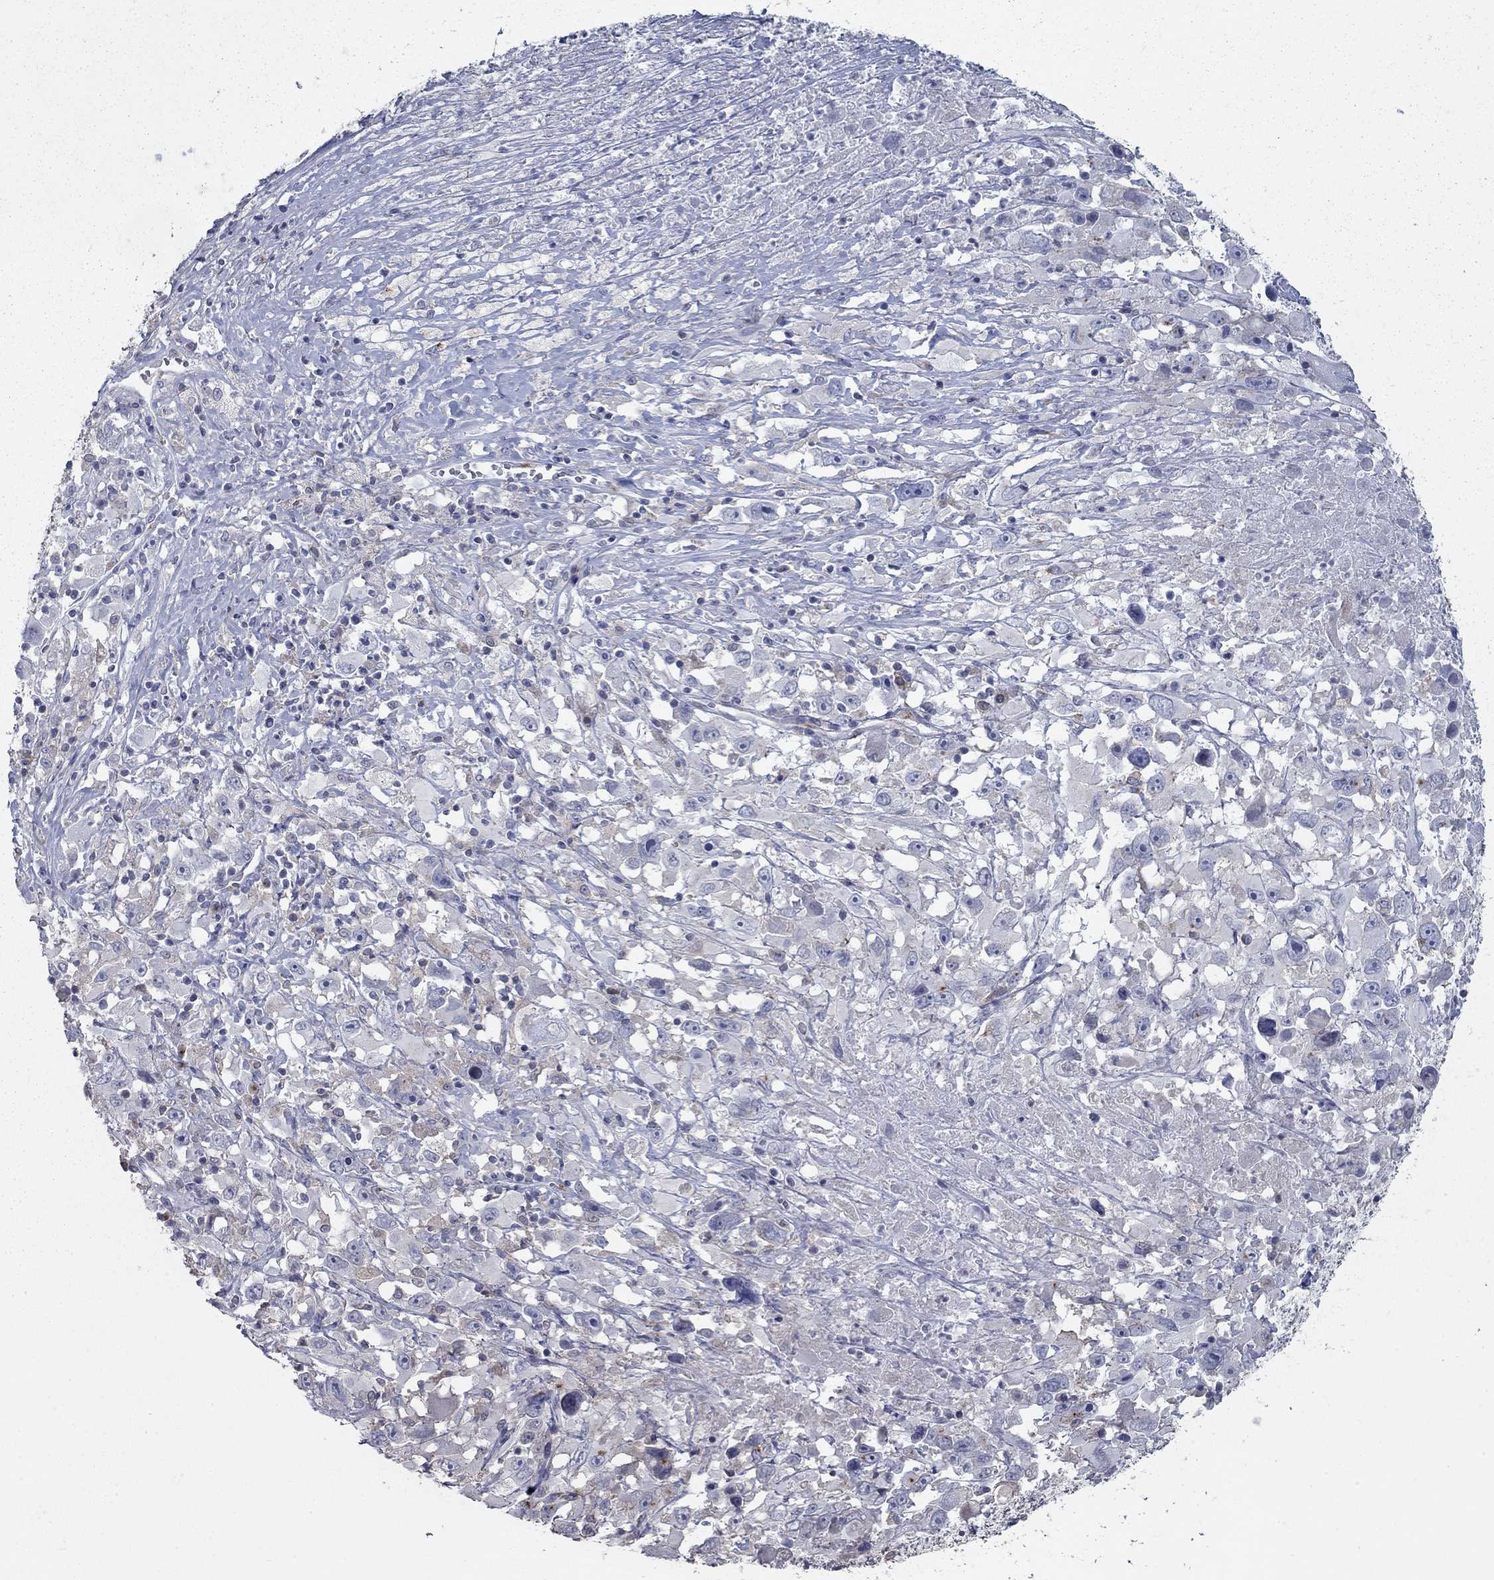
{"staining": {"intensity": "weak", "quantity": "<25%", "location": "cytoplasmic/membranous"}, "tissue": "melanoma", "cell_type": "Tumor cells", "image_type": "cancer", "snomed": [{"axis": "morphology", "description": "Malignant melanoma, Metastatic site"}, {"axis": "topography", "description": "Soft tissue"}], "caption": "There is no significant staining in tumor cells of malignant melanoma (metastatic site).", "gene": "KIAA0319L", "patient": {"sex": "male", "age": 50}}